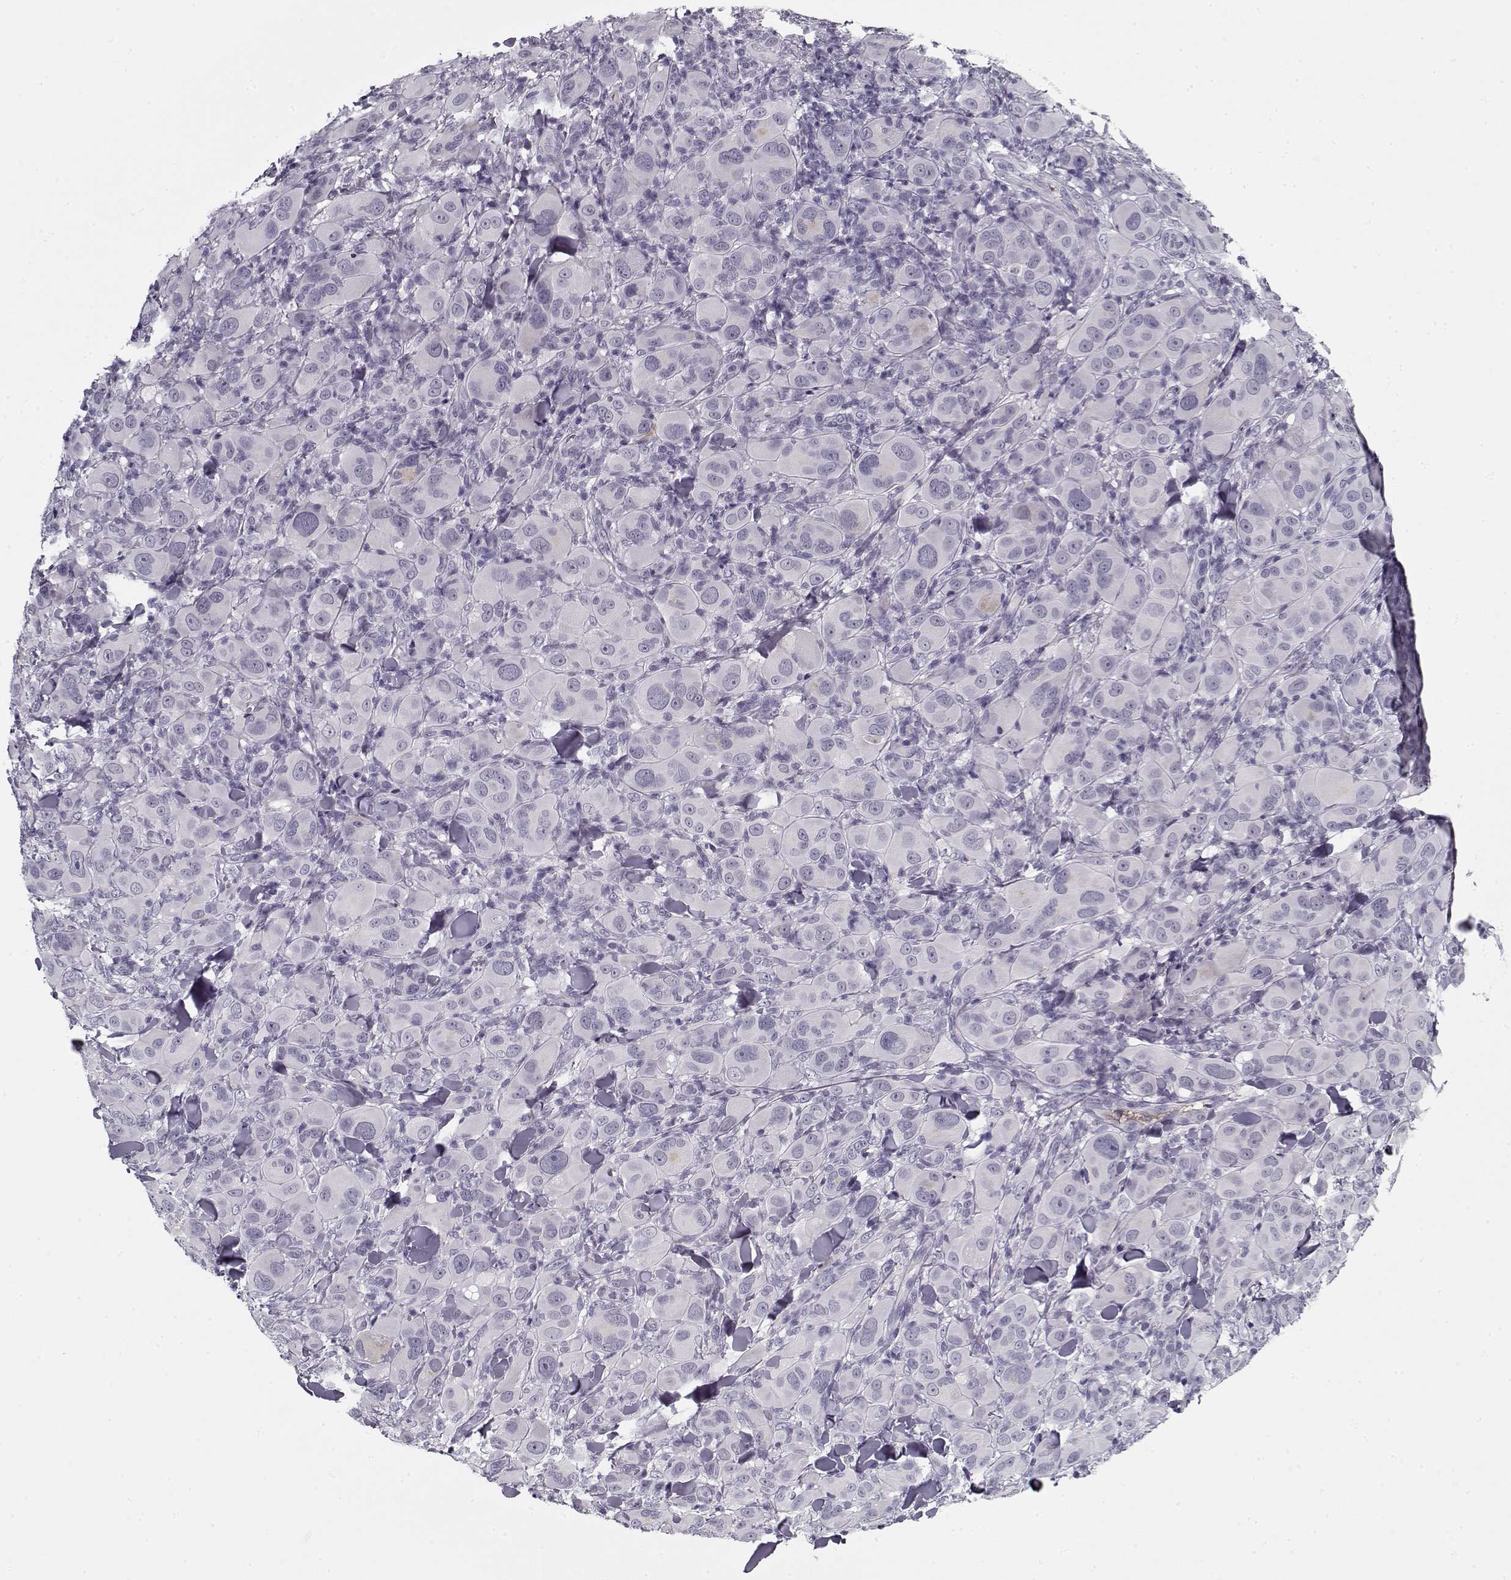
{"staining": {"intensity": "negative", "quantity": "none", "location": "none"}, "tissue": "melanoma", "cell_type": "Tumor cells", "image_type": "cancer", "snomed": [{"axis": "morphology", "description": "Malignant melanoma, NOS"}, {"axis": "topography", "description": "Skin"}], "caption": "IHC photomicrograph of neoplastic tissue: human malignant melanoma stained with DAB (3,3'-diaminobenzidine) reveals no significant protein positivity in tumor cells.", "gene": "SPACA9", "patient": {"sex": "female", "age": 87}}